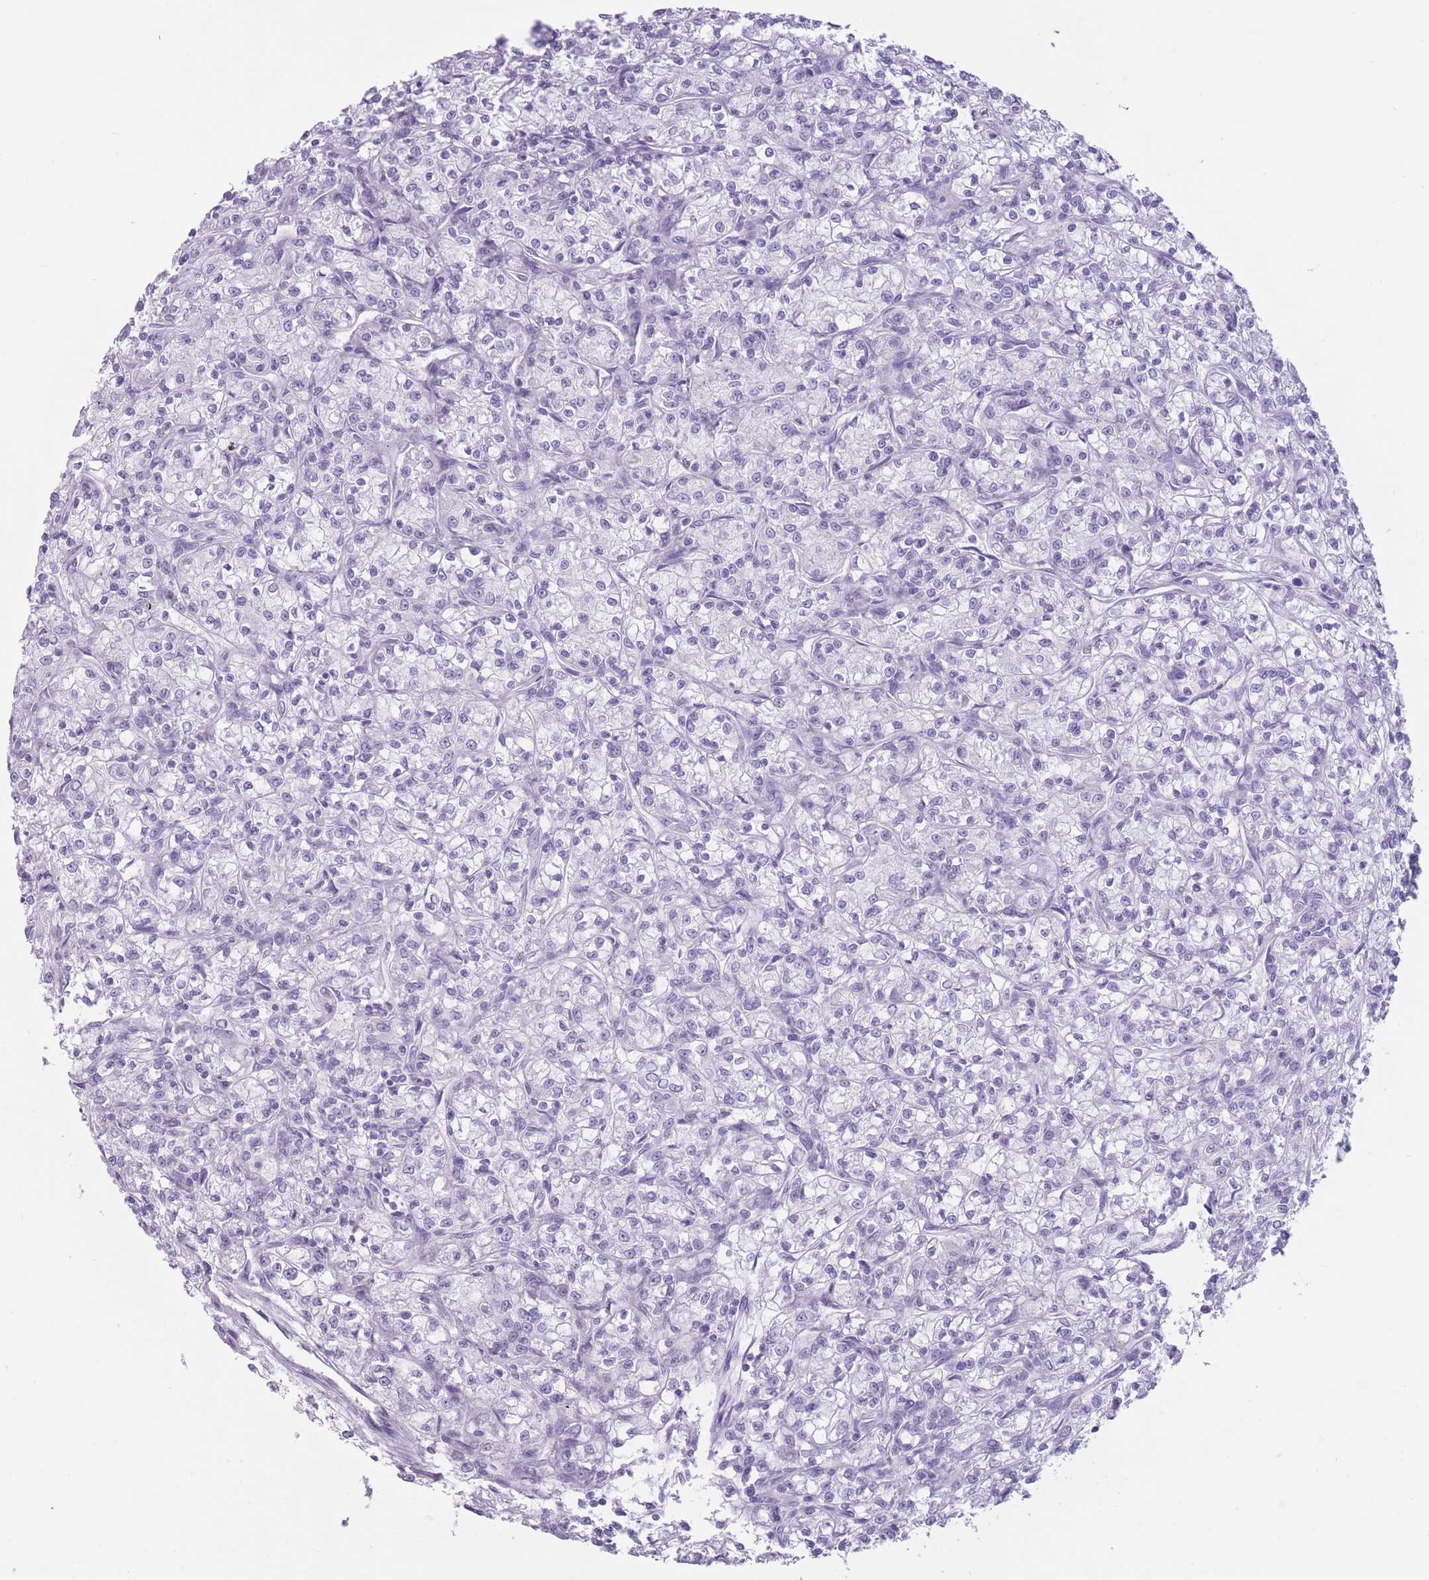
{"staining": {"intensity": "negative", "quantity": "none", "location": "none"}, "tissue": "renal cancer", "cell_type": "Tumor cells", "image_type": "cancer", "snomed": [{"axis": "morphology", "description": "Adenocarcinoma, NOS"}, {"axis": "topography", "description": "Kidney"}], "caption": "Tumor cells show no significant positivity in renal cancer (adenocarcinoma).", "gene": "PNMA3", "patient": {"sex": "female", "age": 59}}